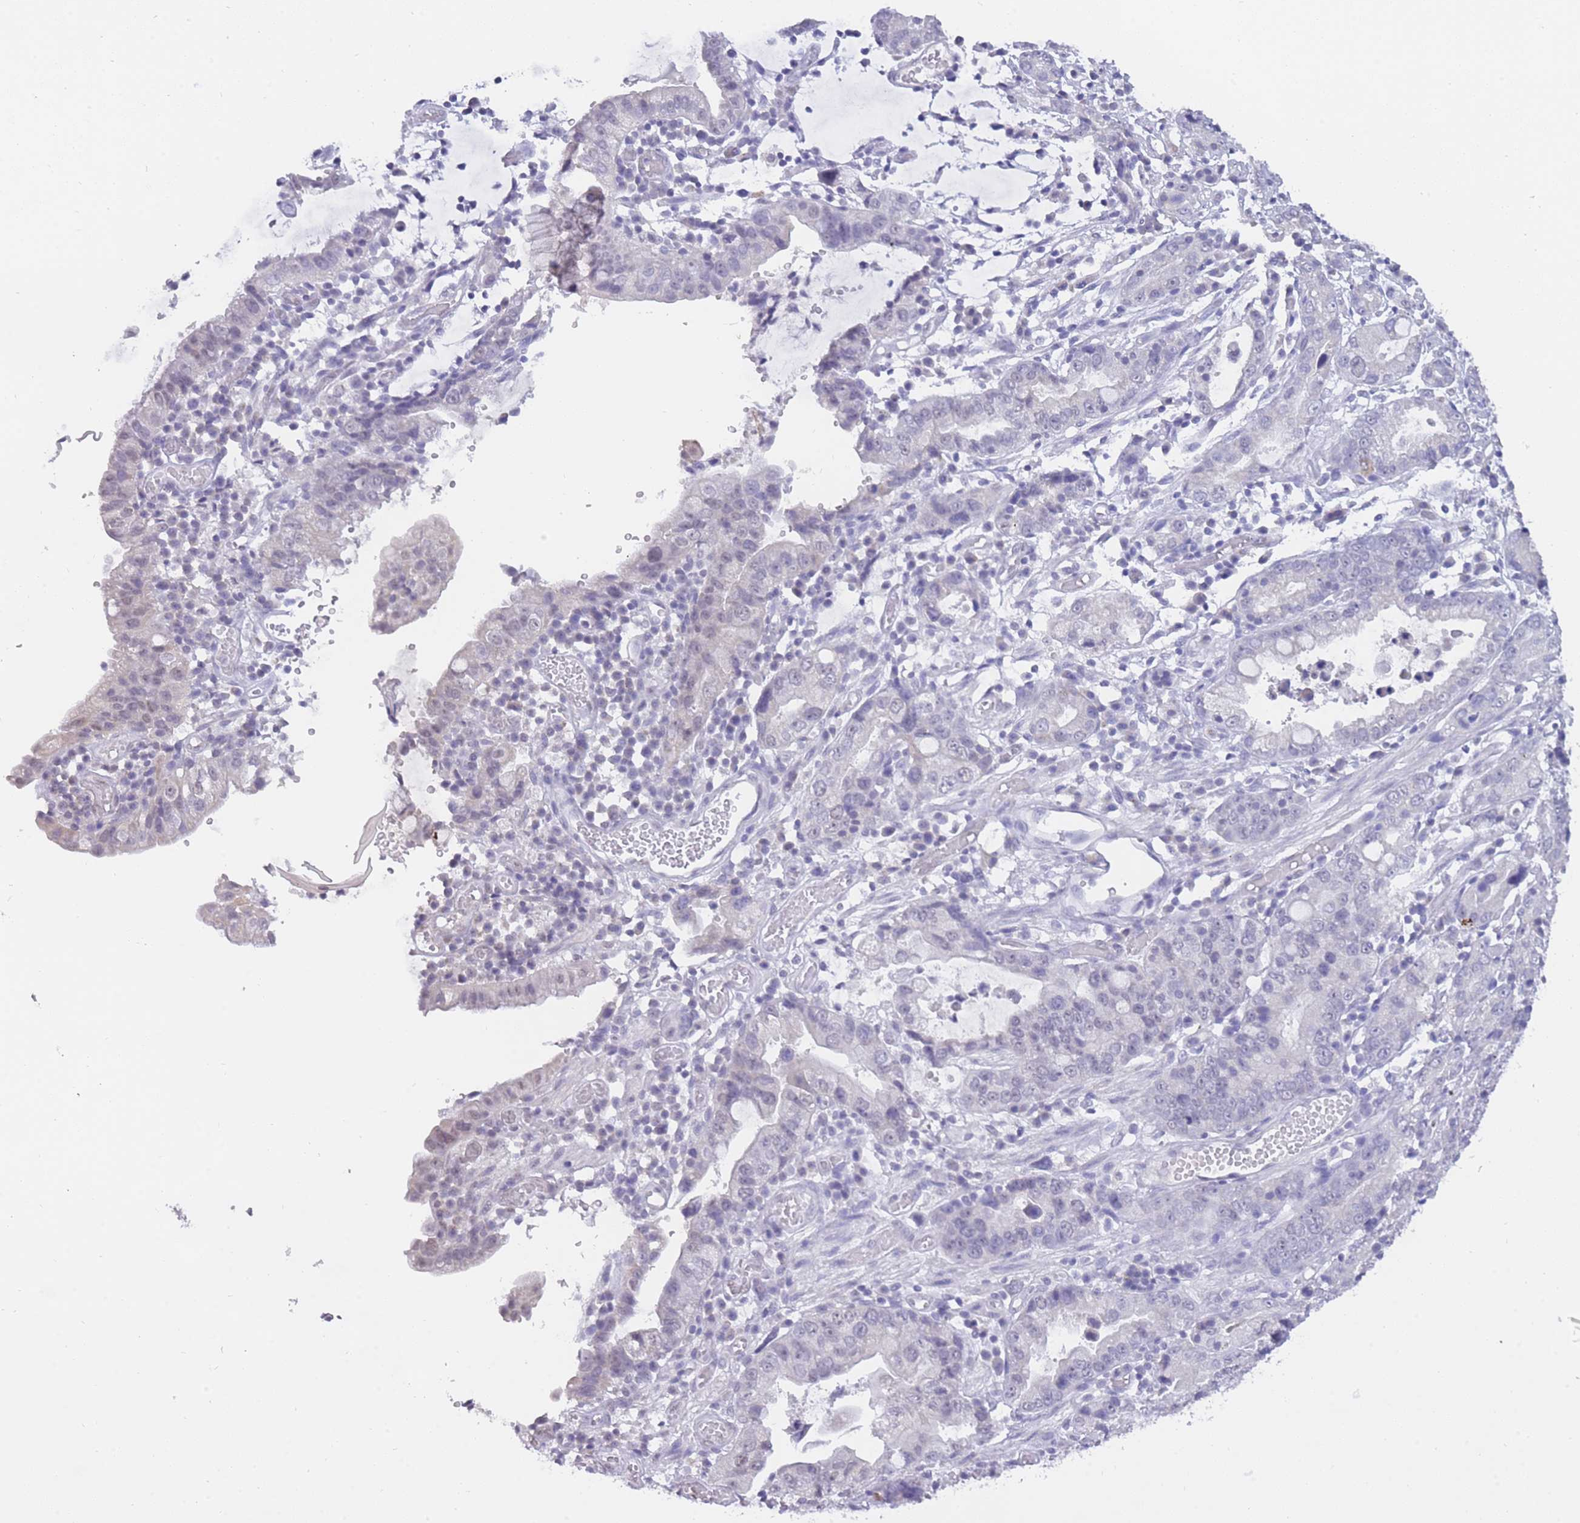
{"staining": {"intensity": "weak", "quantity": "<25%", "location": "nuclear"}, "tissue": "stomach cancer", "cell_type": "Tumor cells", "image_type": "cancer", "snomed": [{"axis": "morphology", "description": "Adenocarcinoma, NOS"}, {"axis": "topography", "description": "Stomach"}], "caption": "Stomach adenocarcinoma stained for a protein using IHC shows no positivity tumor cells.", "gene": "FRAT2", "patient": {"sex": "male", "age": 55}}